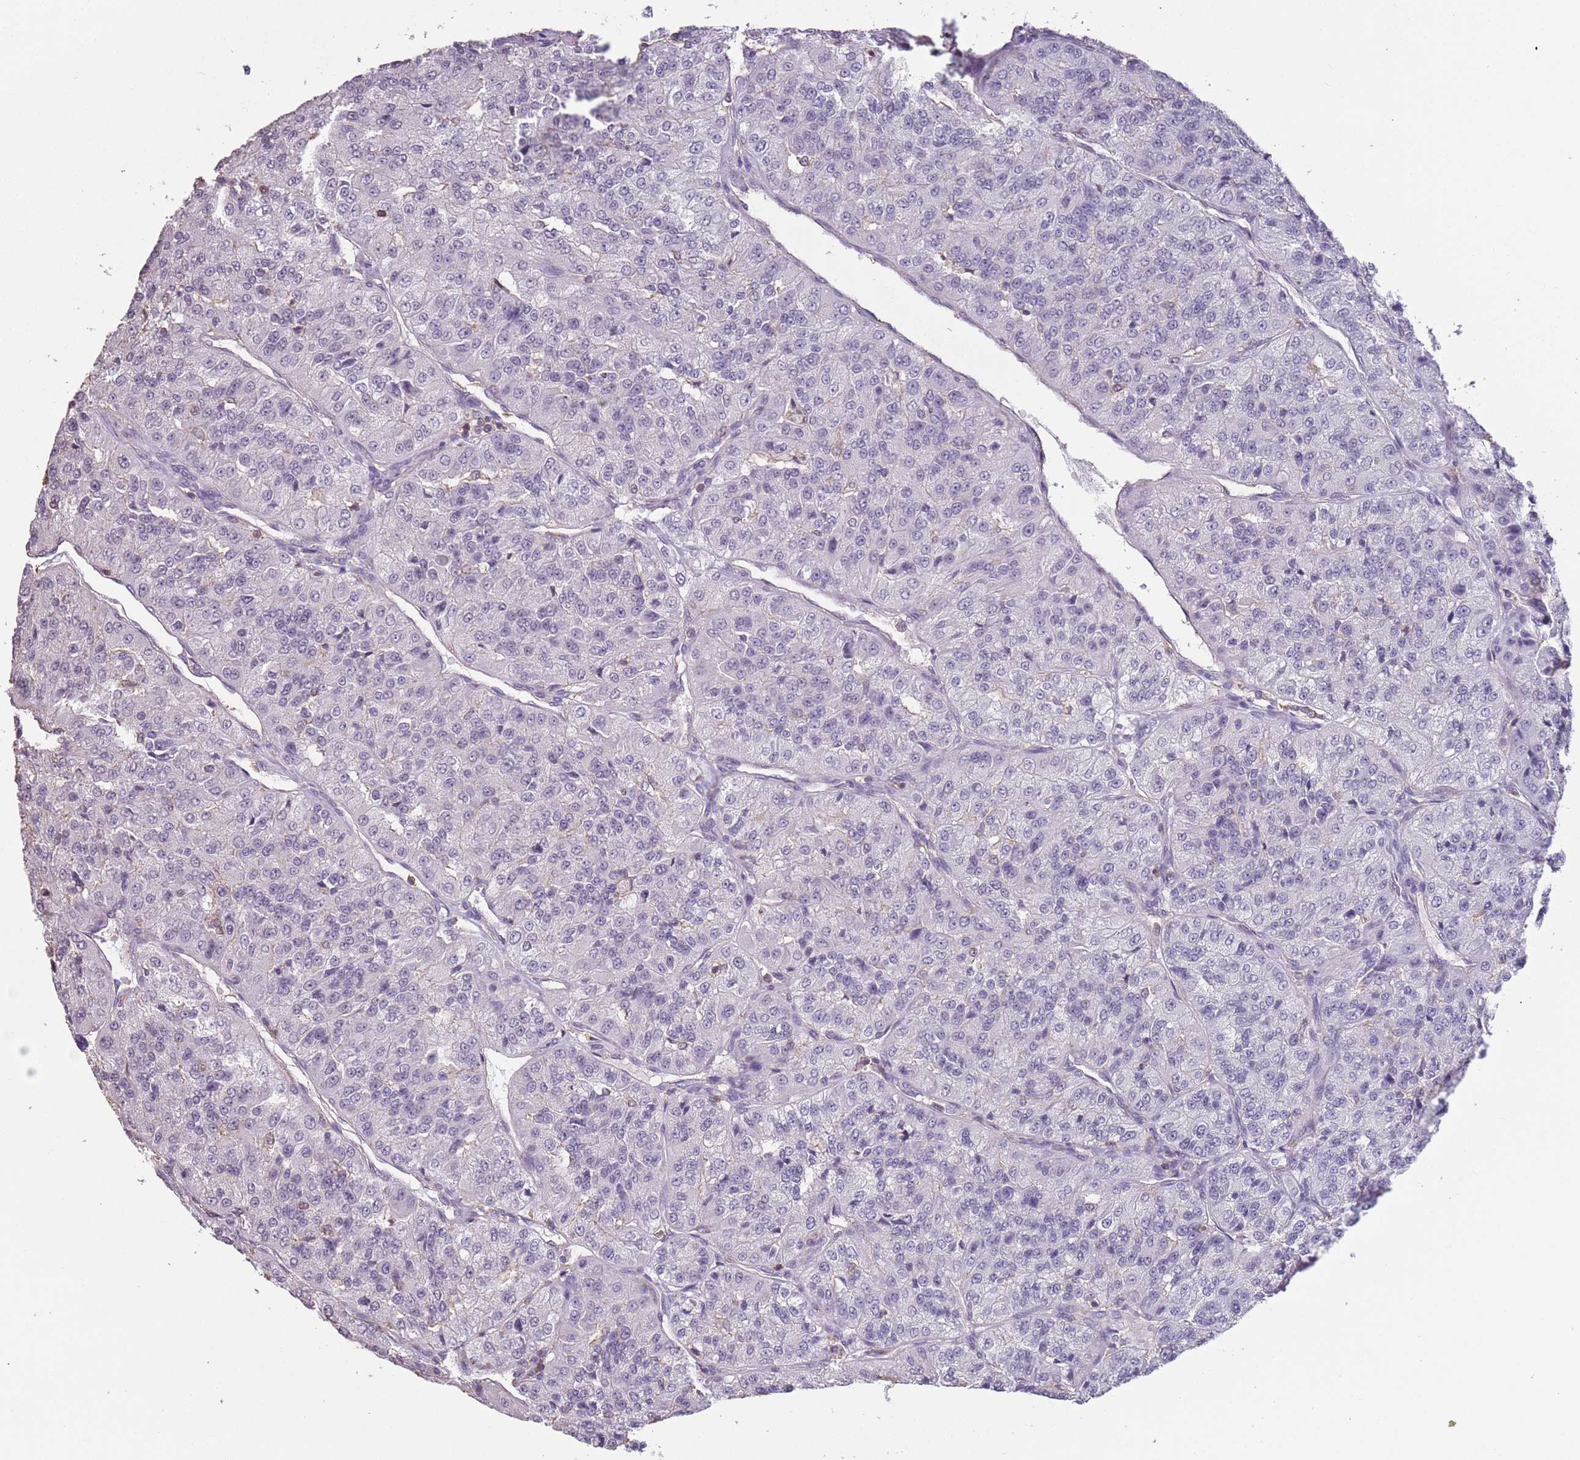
{"staining": {"intensity": "negative", "quantity": "none", "location": "none"}, "tissue": "renal cancer", "cell_type": "Tumor cells", "image_type": "cancer", "snomed": [{"axis": "morphology", "description": "Adenocarcinoma, NOS"}, {"axis": "topography", "description": "Kidney"}], "caption": "Immunohistochemistry histopathology image of human renal cancer (adenocarcinoma) stained for a protein (brown), which demonstrates no positivity in tumor cells.", "gene": "SUN5", "patient": {"sex": "female", "age": 63}}